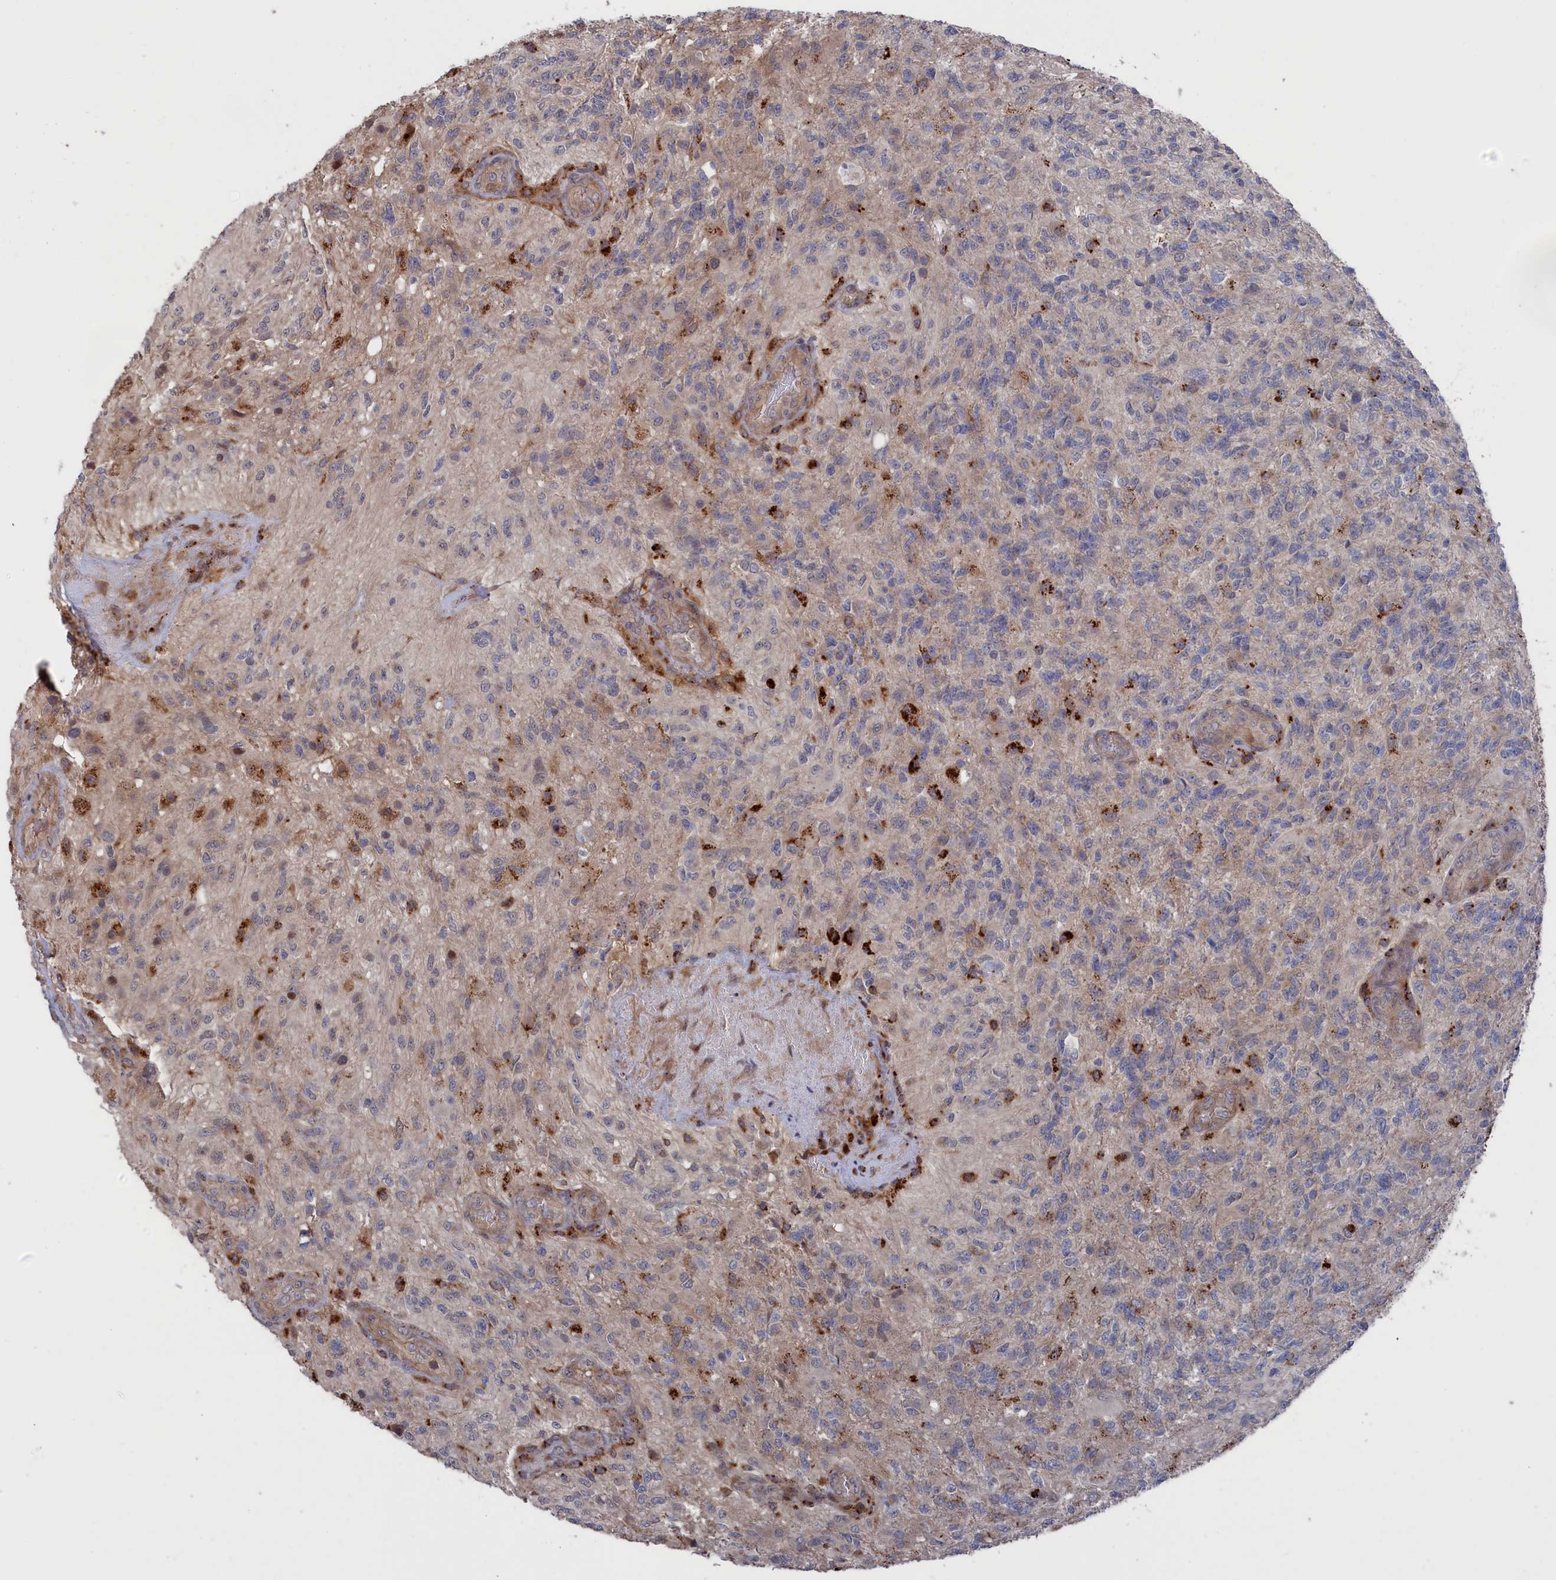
{"staining": {"intensity": "negative", "quantity": "none", "location": "none"}, "tissue": "glioma", "cell_type": "Tumor cells", "image_type": "cancer", "snomed": [{"axis": "morphology", "description": "Glioma, malignant, High grade"}, {"axis": "topography", "description": "Brain"}], "caption": "An image of high-grade glioma (malignant) stained for a protein displays no brown staining in tumor cells. (DAB immunohistochemistry, high magnification).", "gene": "PLA2G15", "patient": {"sex": "male", "age": 56}}